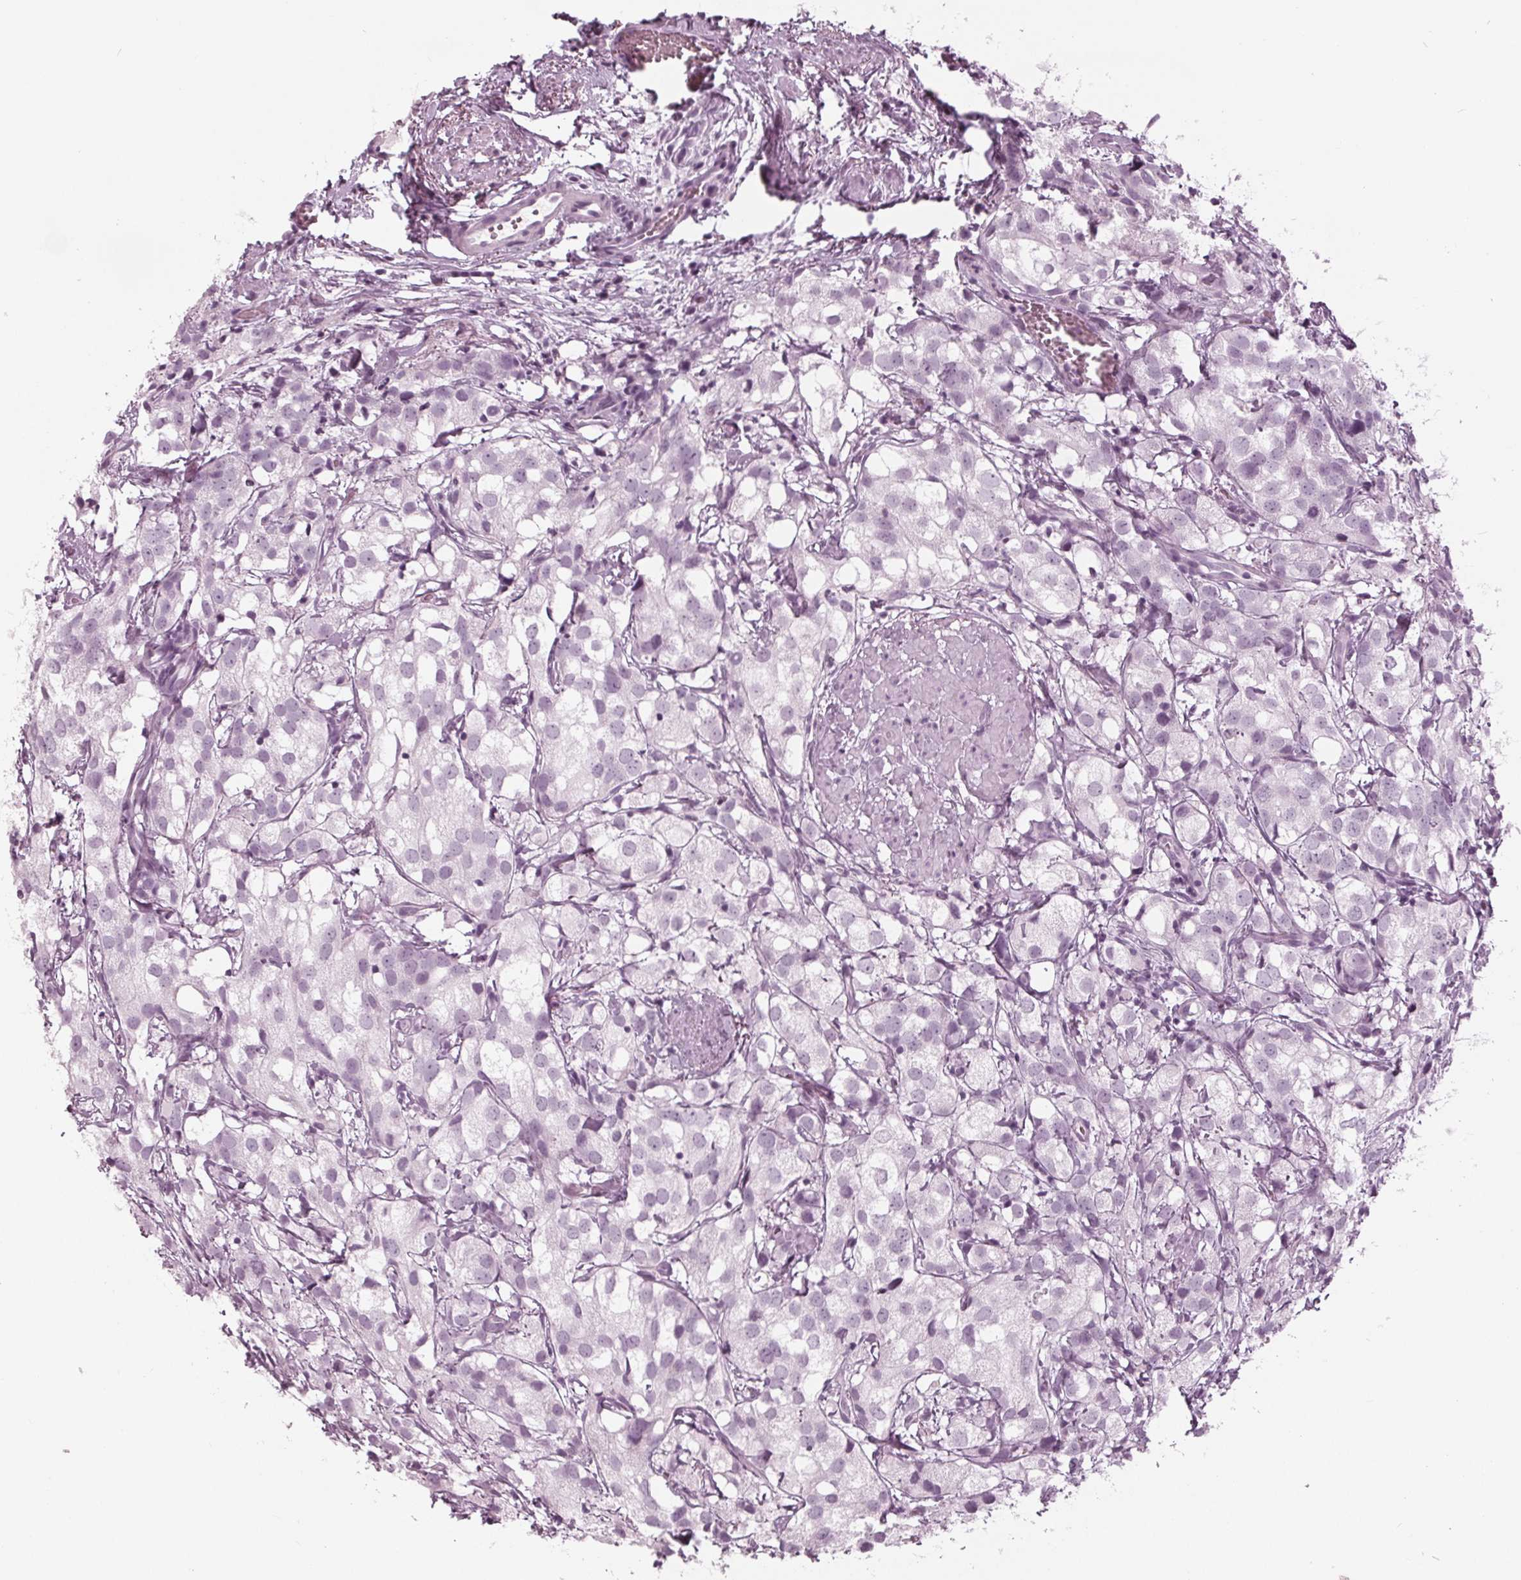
{"staining": {"intensity": "negative", "quantity": "none", "location": "none"}, "tissue": "prostate cancer", "cell_type": "Tumor cells", "image_type": "cancer", "snomed": [{"axis": "morphology", "description": "Adenocarcinoma, High grade"}, {"axis": "topography", "description": "Prostate"}], "caption": "Prostate high-grade adenocarcinoma stained for a protein using IHC shows no staining tumor cells.", "gene": "KRT28", "patient": {"sex": "male", "age": 86}}